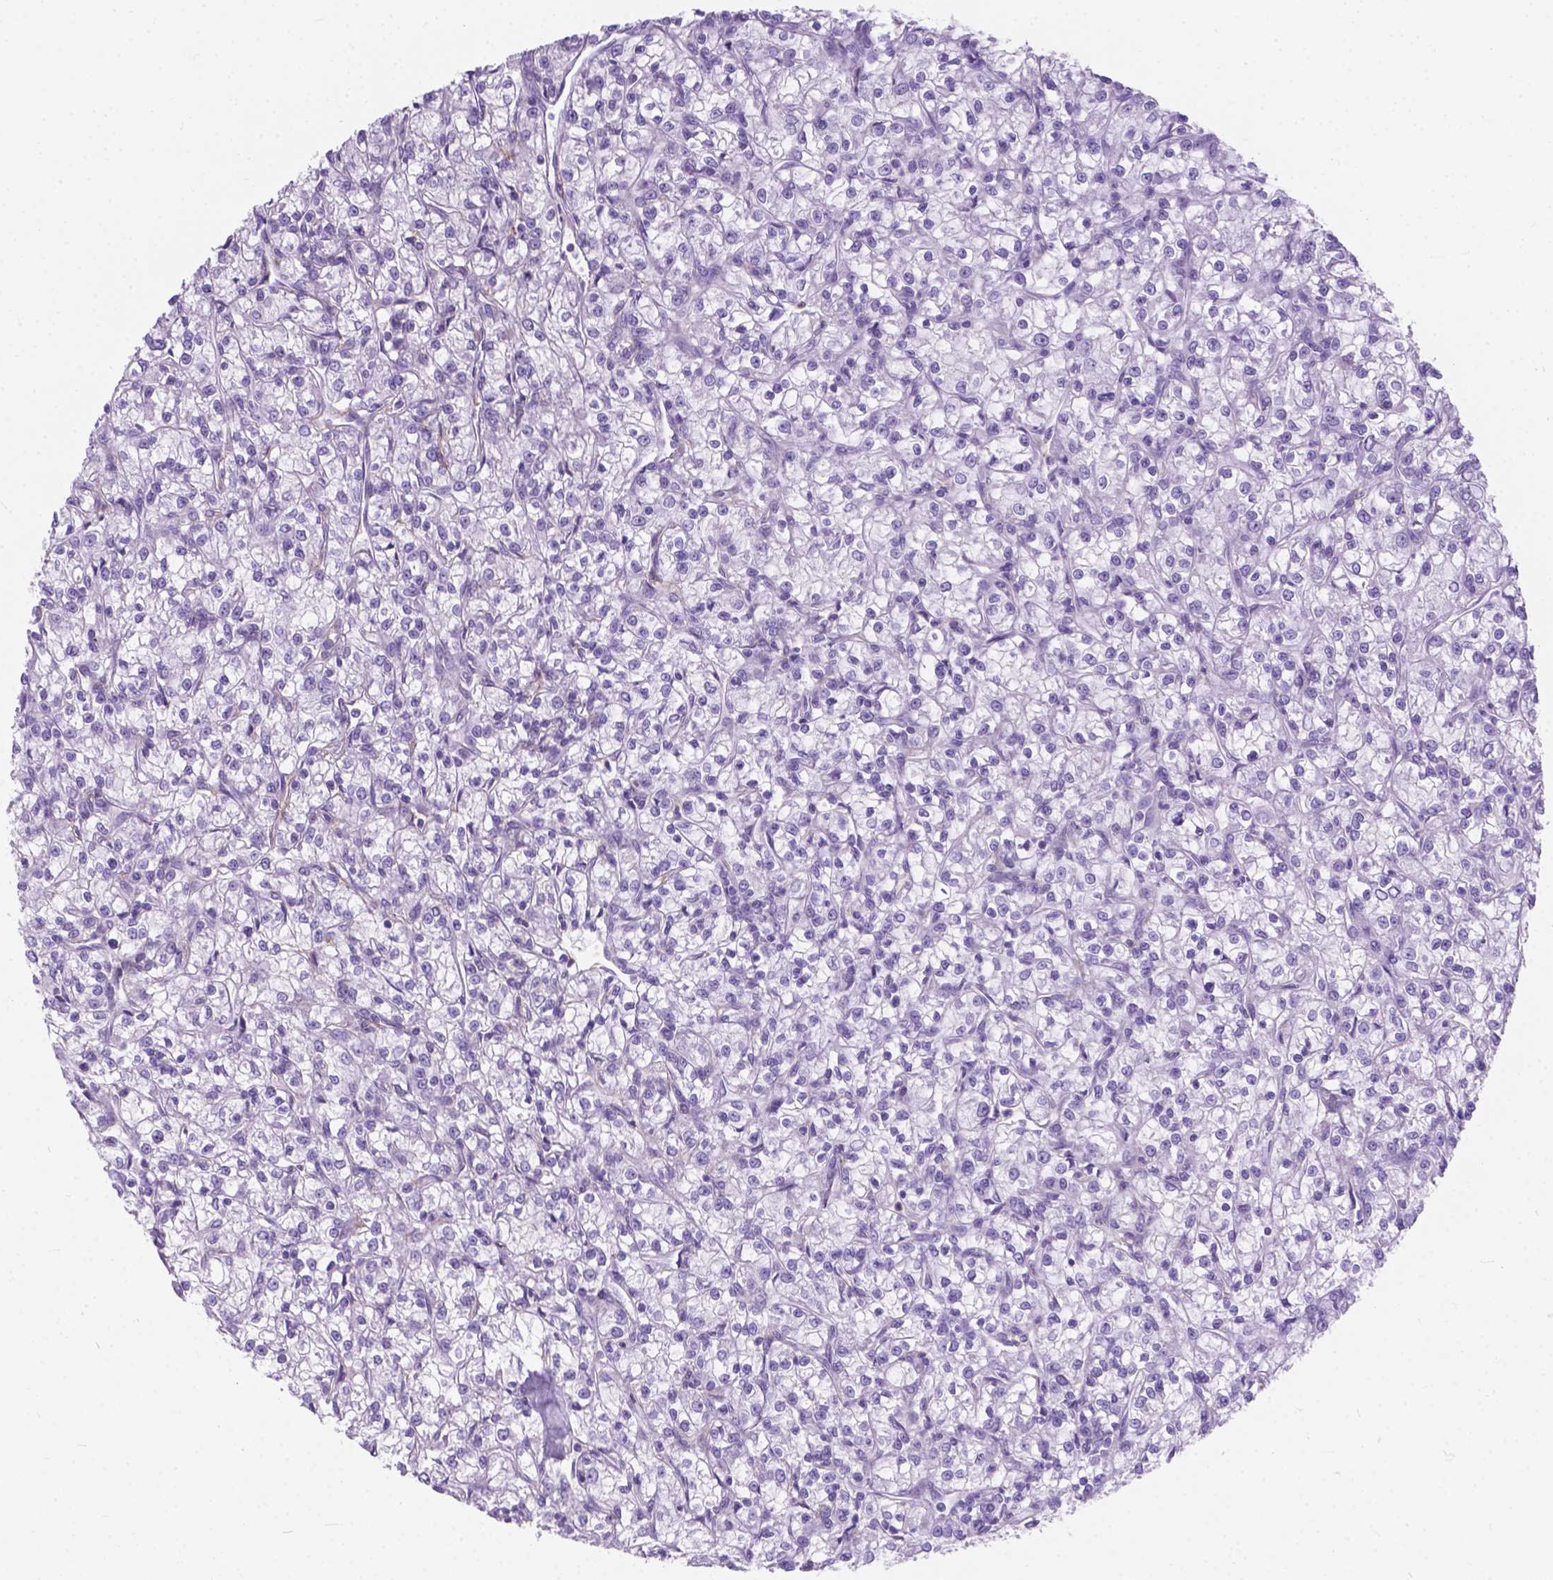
{"staining": {"intensity": "negative", "quantity": "none", "location": "none"}, "tissue": "renal cancer", "cell_type": "Tumor cells", "image_type": "cancer", "snomed": [{"axis": "morphology", "description": "Adenocarcinoma, NOS"}, {"axis": "topography", "description": "Kidney"}], "caption": "The immunohistochemistry micrograph has no significant positivity in tumor cells of adenocarcinoma (renal) tissue. (DAB IHC with hematoxylin counter stain).", "gene": "KIAA0040", "patient": {"sex": "female", "age": 59}}